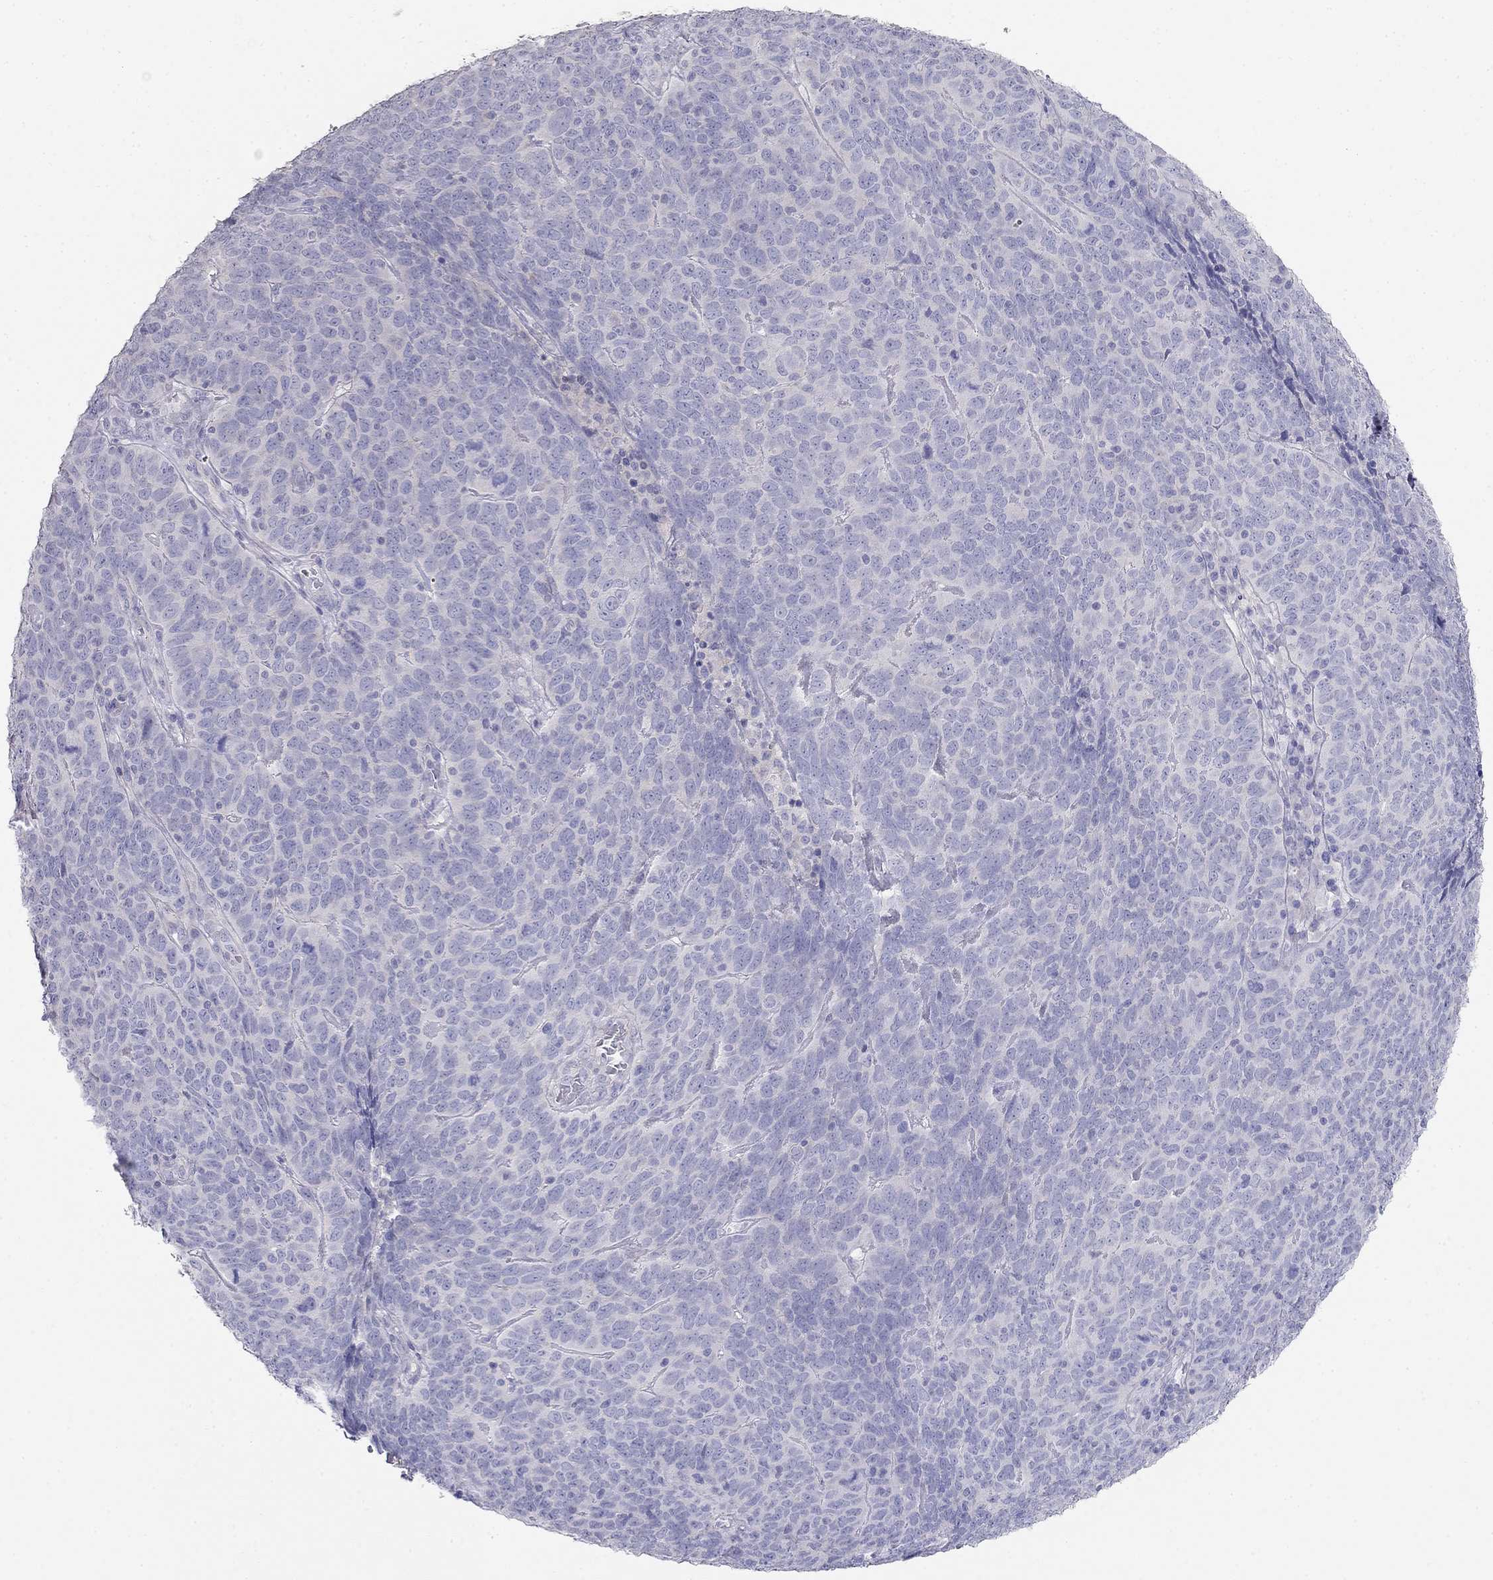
{"staining": {"intensity": "negative", "quantity": "none", "location": "none"}, "tissue": "skin cancer", "cell_type": "Tumor cells", "image_type": "cancer", "snomed": [{"axis": "morphology", "description": "Squamous cell carcinoma, NOS"}, {"axis": "topography", "description": "Skin"}, {"axis": "topography", "description": "Anal"}], "caption": "The micrograph exhibits no significant expression in tumor cells of skin squamous cell carcinoma. (Stains: DAB (3,3'-diaminobenzidine) immunohistochemistry with hematoxylin counter stain, Microscopy: brightfield microscopy at high magnification).", "gene": "LY6H", "patient": {"sex": "female", "age": 51}}